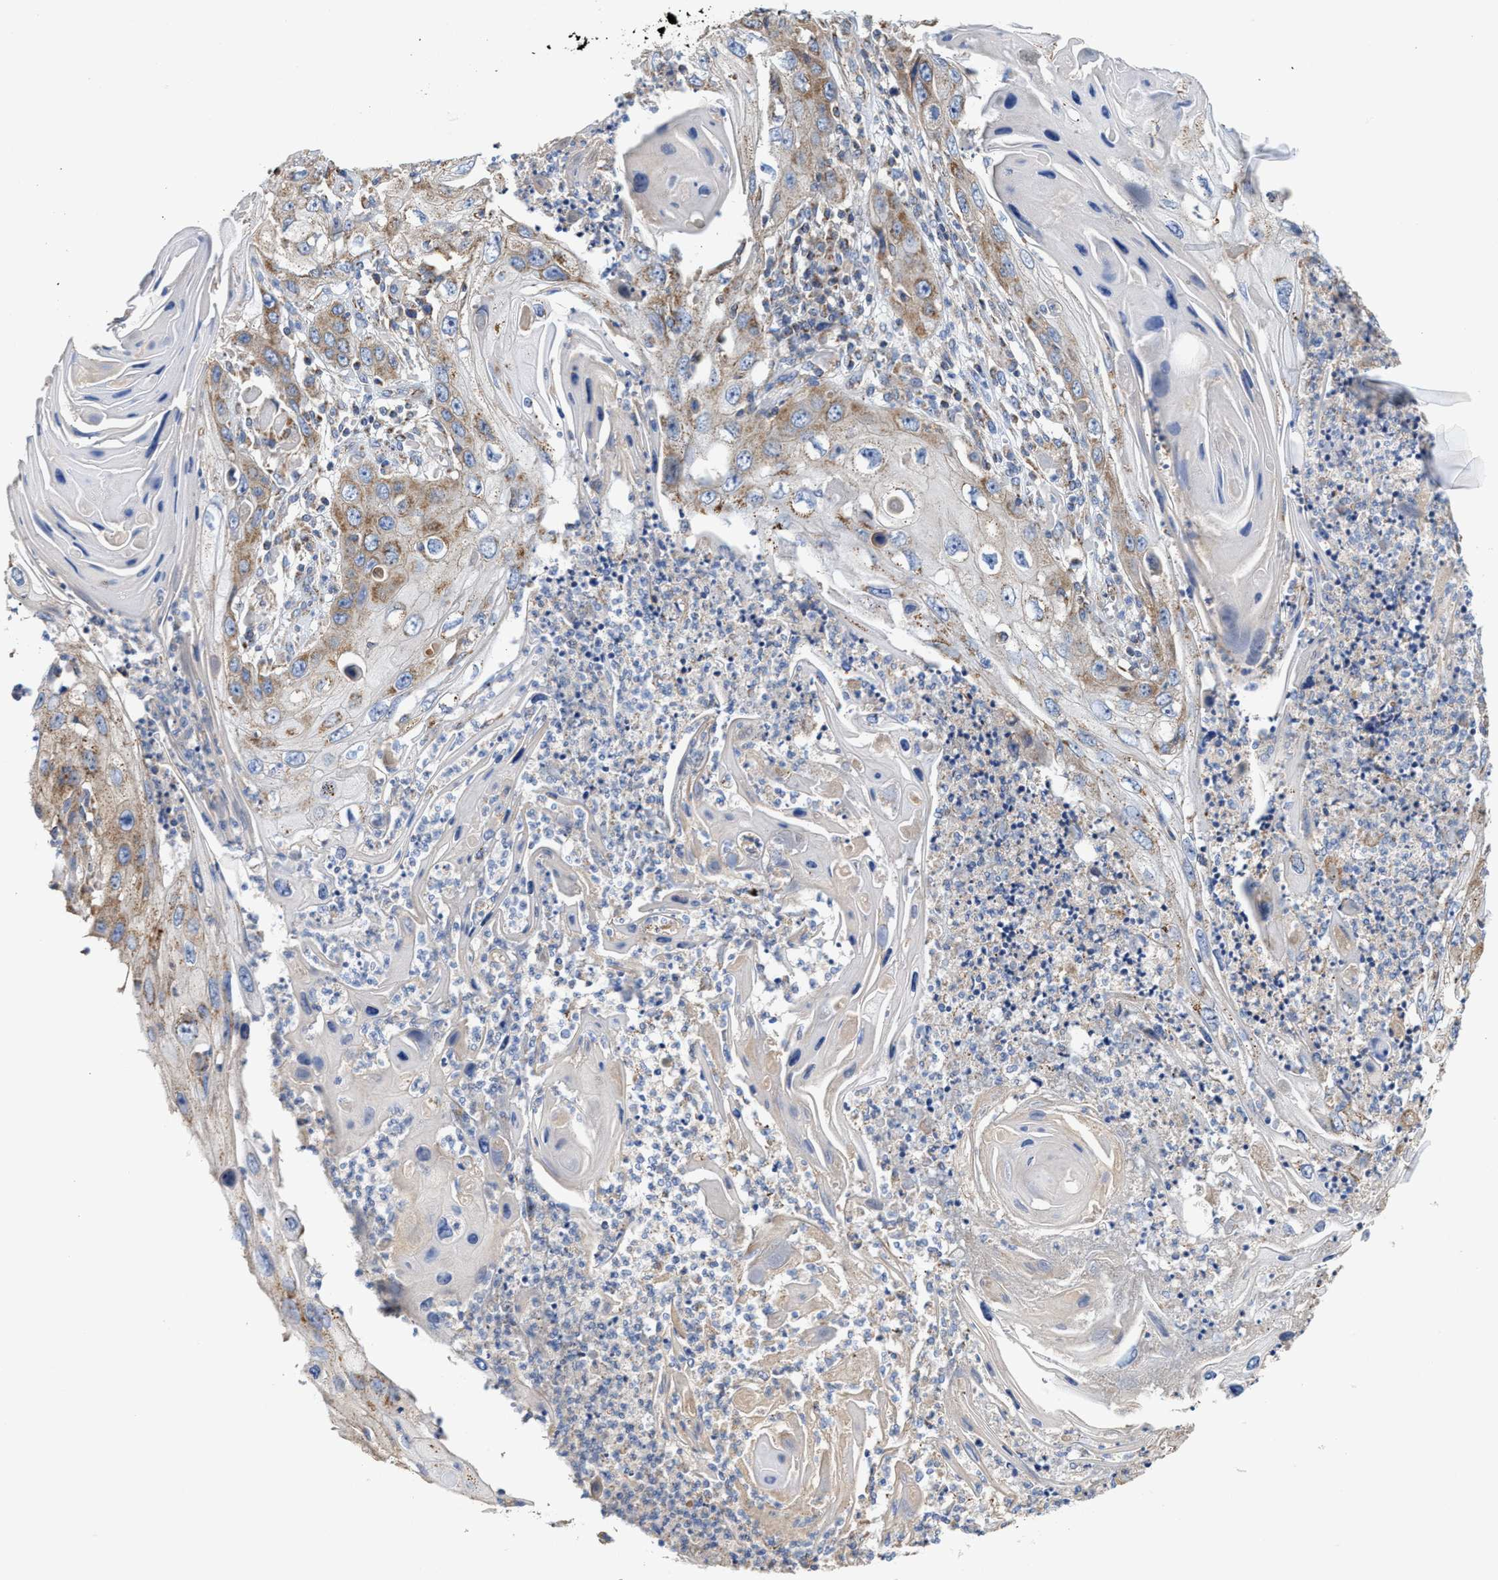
{"staining": {"intensity": "moderate", "quantity": ">75%", "location": "cytoplasmic/membranous"}, "tissue": "skin cancer", "cell_type": "Tumor cells", "image_type": "cancer", "snomed": [{"axis": "morphology", "description": "Squamous cell carcinoma, NOS"}, {"axis": "topography", "description": "Skin"}], "caption": "This is an image of immunohistochemistry staining of skin cancer (squamous cell carcinoma), which shows moderate staining in the cytoplasmic/membranous of tumor cells.", "gene": "MECR", "patient": {"sex": "male", "age": 55}}